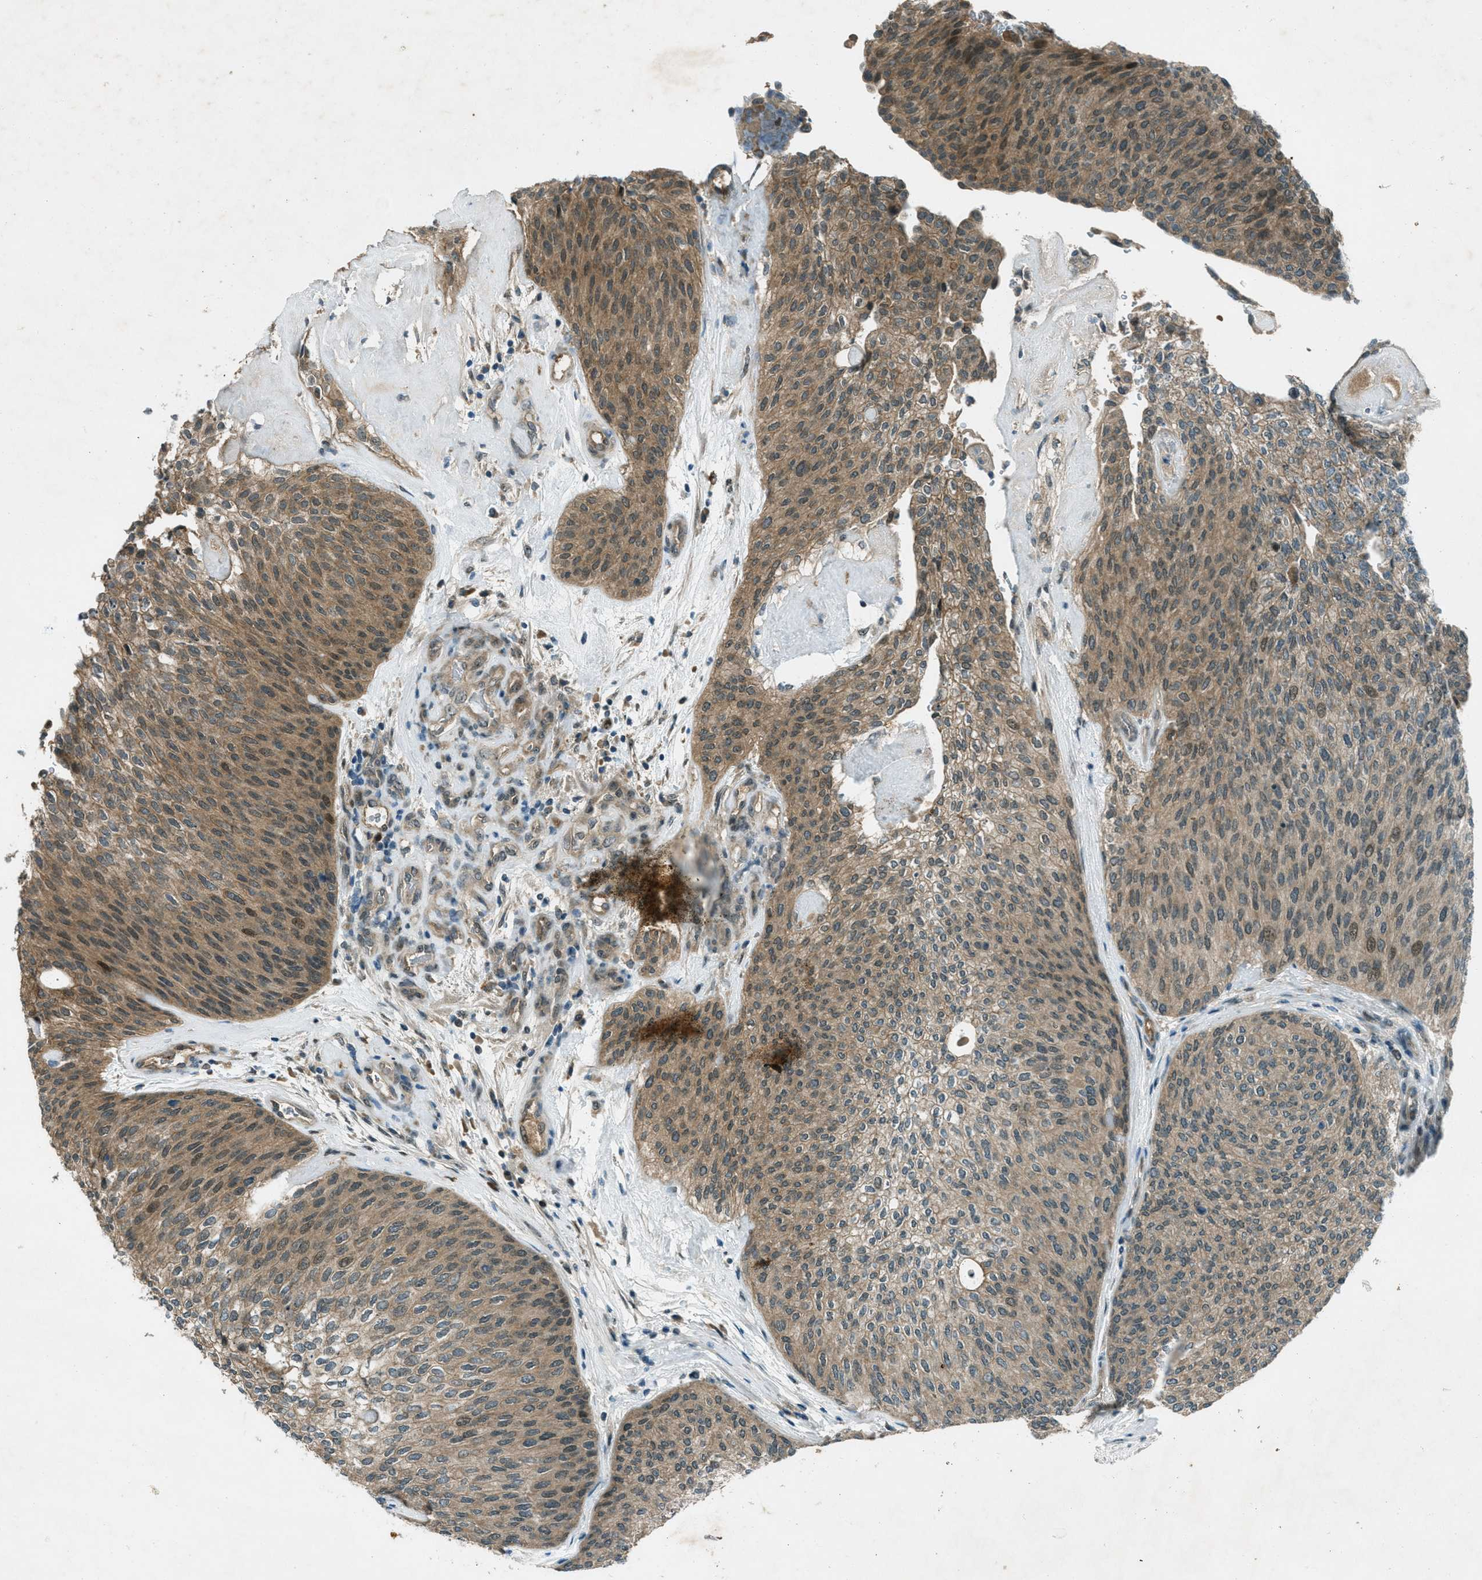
{"staining": {"intensity": "weak", "quantity": ">75%", "location": "cytoplasmic/membranous"}, "tissue": "urothelial cancer", "cell_type": "Tumor cells", "image_type": "cancer", "snomed": [{"axis": "morphology", "description": "Urothelial carcinoma, Low grade"}, {"axis": "topography", "description": "Urinary bladder"}], "caption": "Urothelial cancer stained for a protein (brown) displays weak cytoplasmic/membranous positive staining in approximately >75% of tumor cells.", "gene": "STK11", "patient": {"sex": "female", "age": 79}}